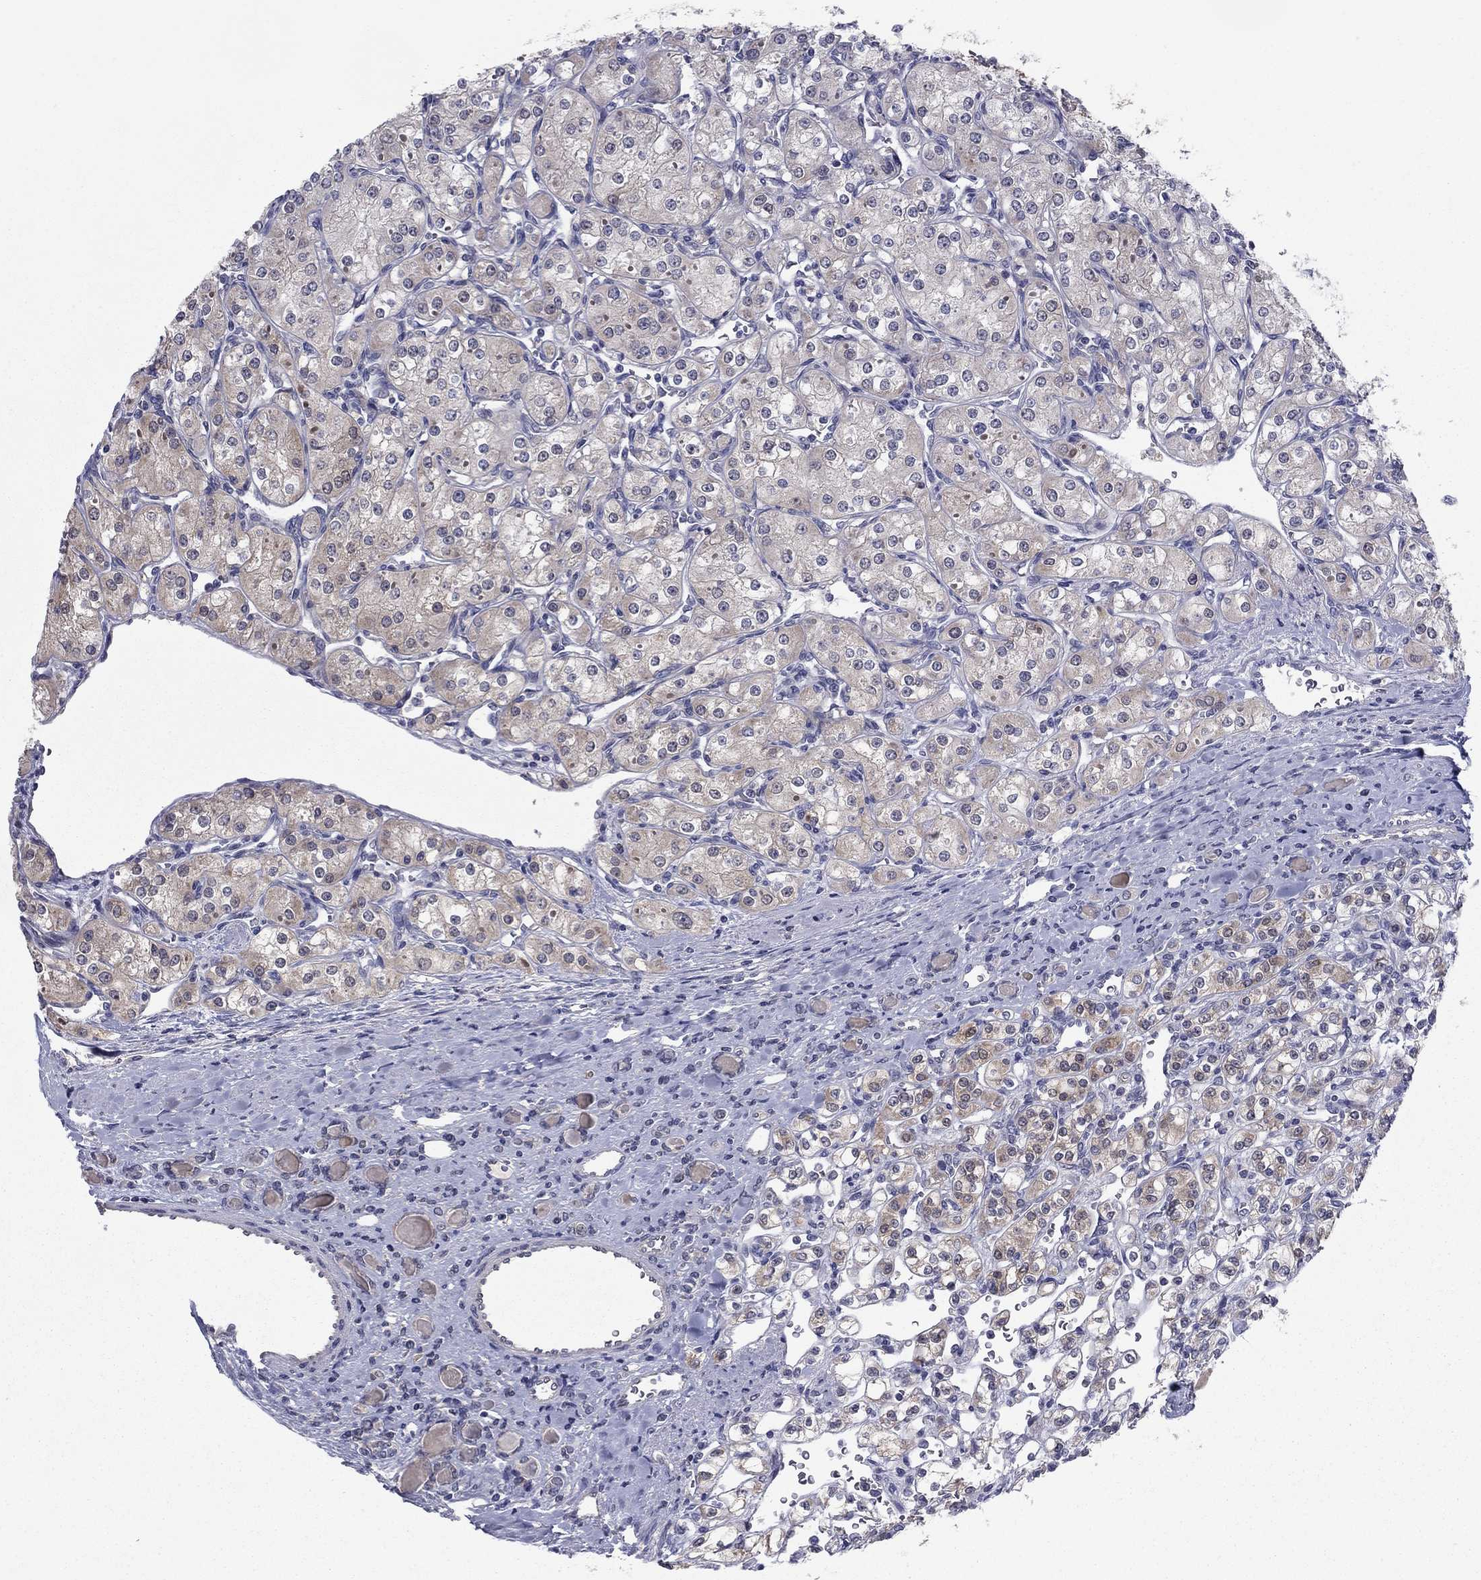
{"staining": {"intensity": "weak", "quantity": "<25%", "location": "cytoplasmic/membranous"}, "tissue": "renal cancer", "cell_type": "Tumor cells", "image_type": "cancer", "snomed": [{"axis": "morphology", "description": "Adenocarcinoma, NOS"}, {"axis": "topography", "description": "Kidney"}], "caption": "The immunohistochemistry photomicrograph has no significant expression in tumor cells of renal adenocarcinoma tissue.", "gene": "GRHPR", "patient": {"sex": "male", "age": 77}}